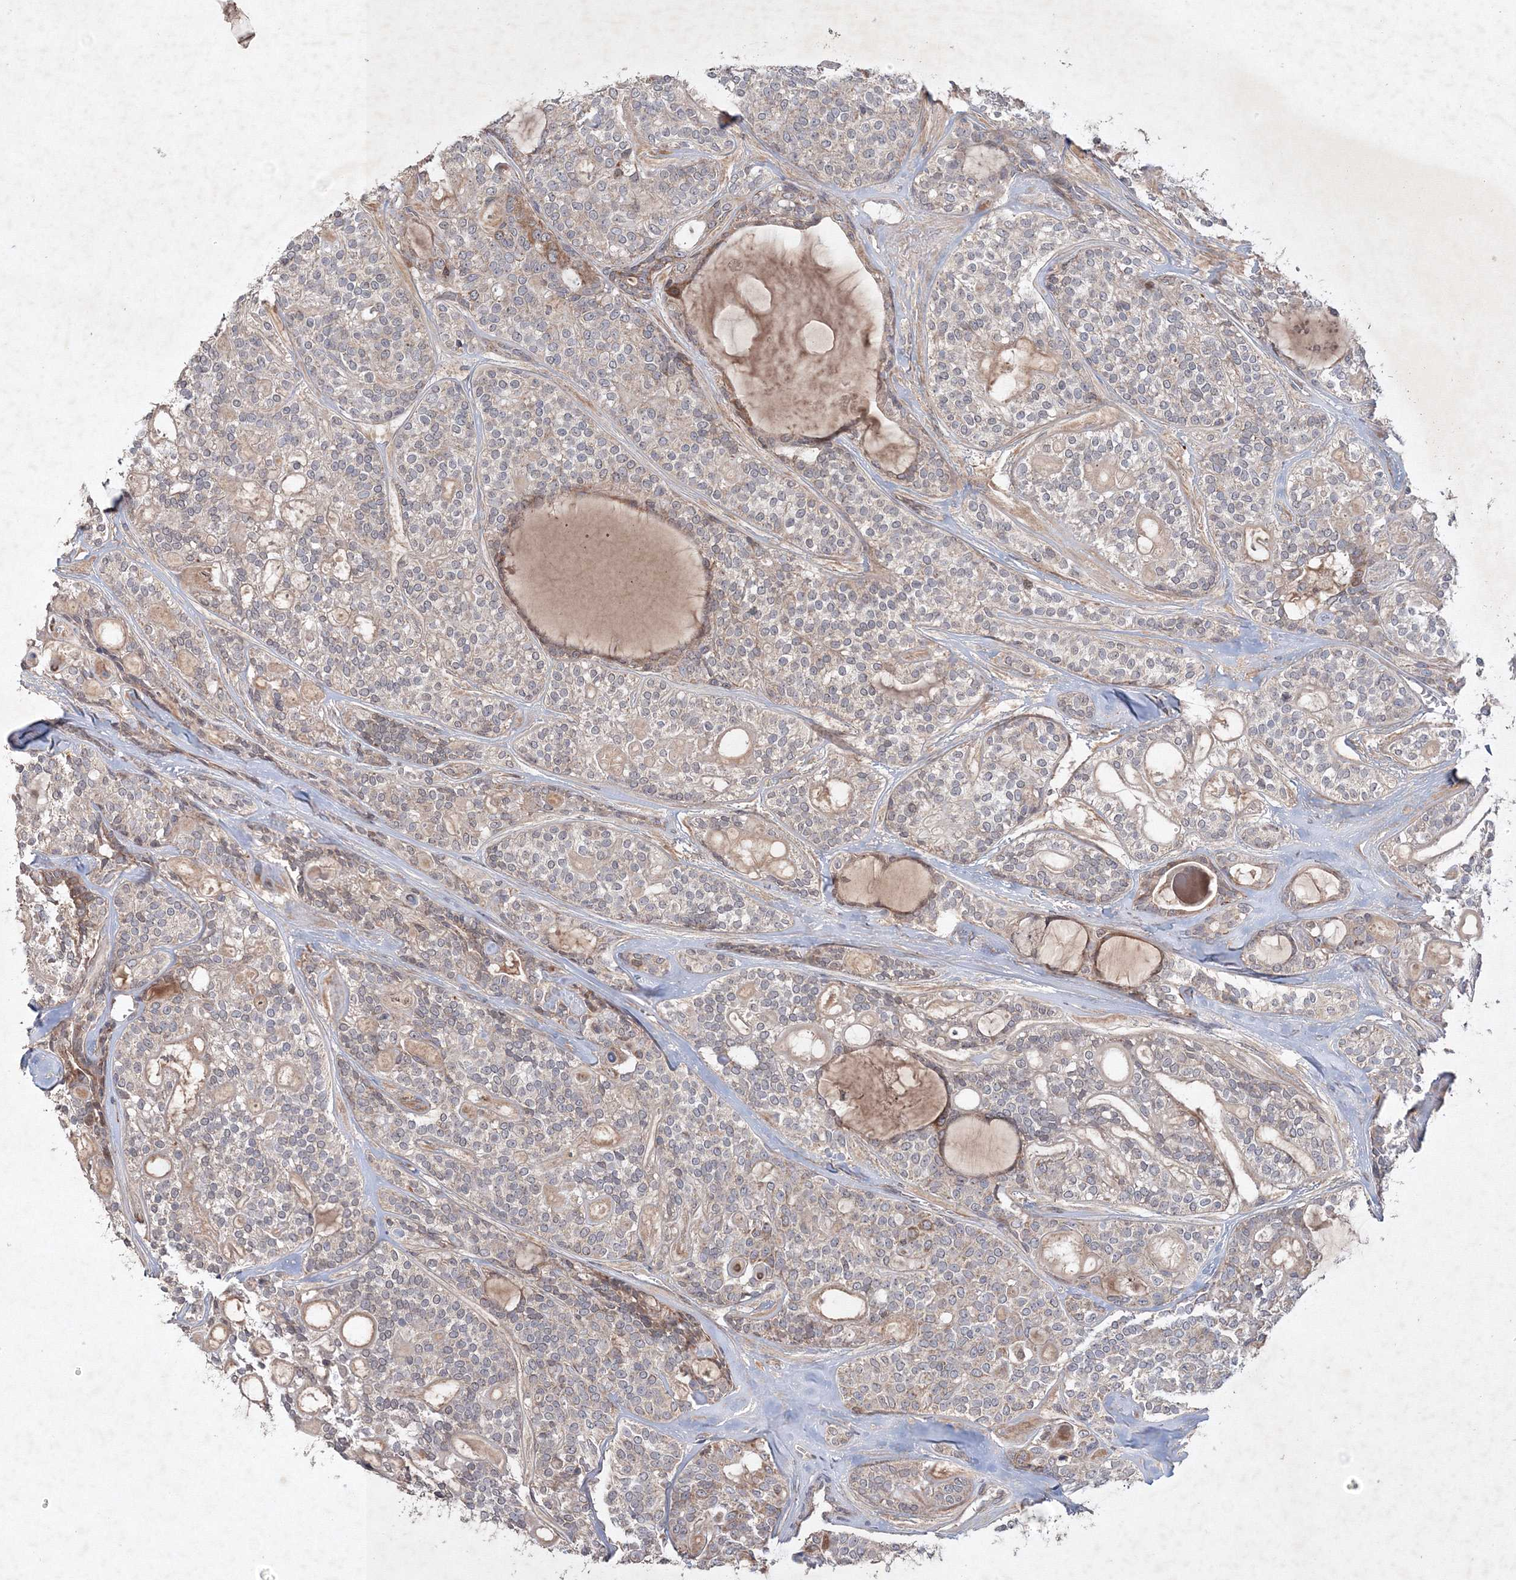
{"staining": {"intensity": "weak", "quantity": "25%-75%", "location": "cytoplasmic/membranous"}, "tissue": "head and neck cancer", "cell_type": "Tumor cells", "image_type": "cancer", "snomed": [{"axis": "morphology", "description": "Adenocarcinoma, NOS"}, {"axis": "topography", "description": "Head-Neck"}], "caption": "Human head and neck cancer stained with a brown dye exhibits weak cytoplasmic/membranous positive staining in about 25%-75% of tumor cells.", "gene": "NOA1", "patient": {"sex": "male", "age": 66}}